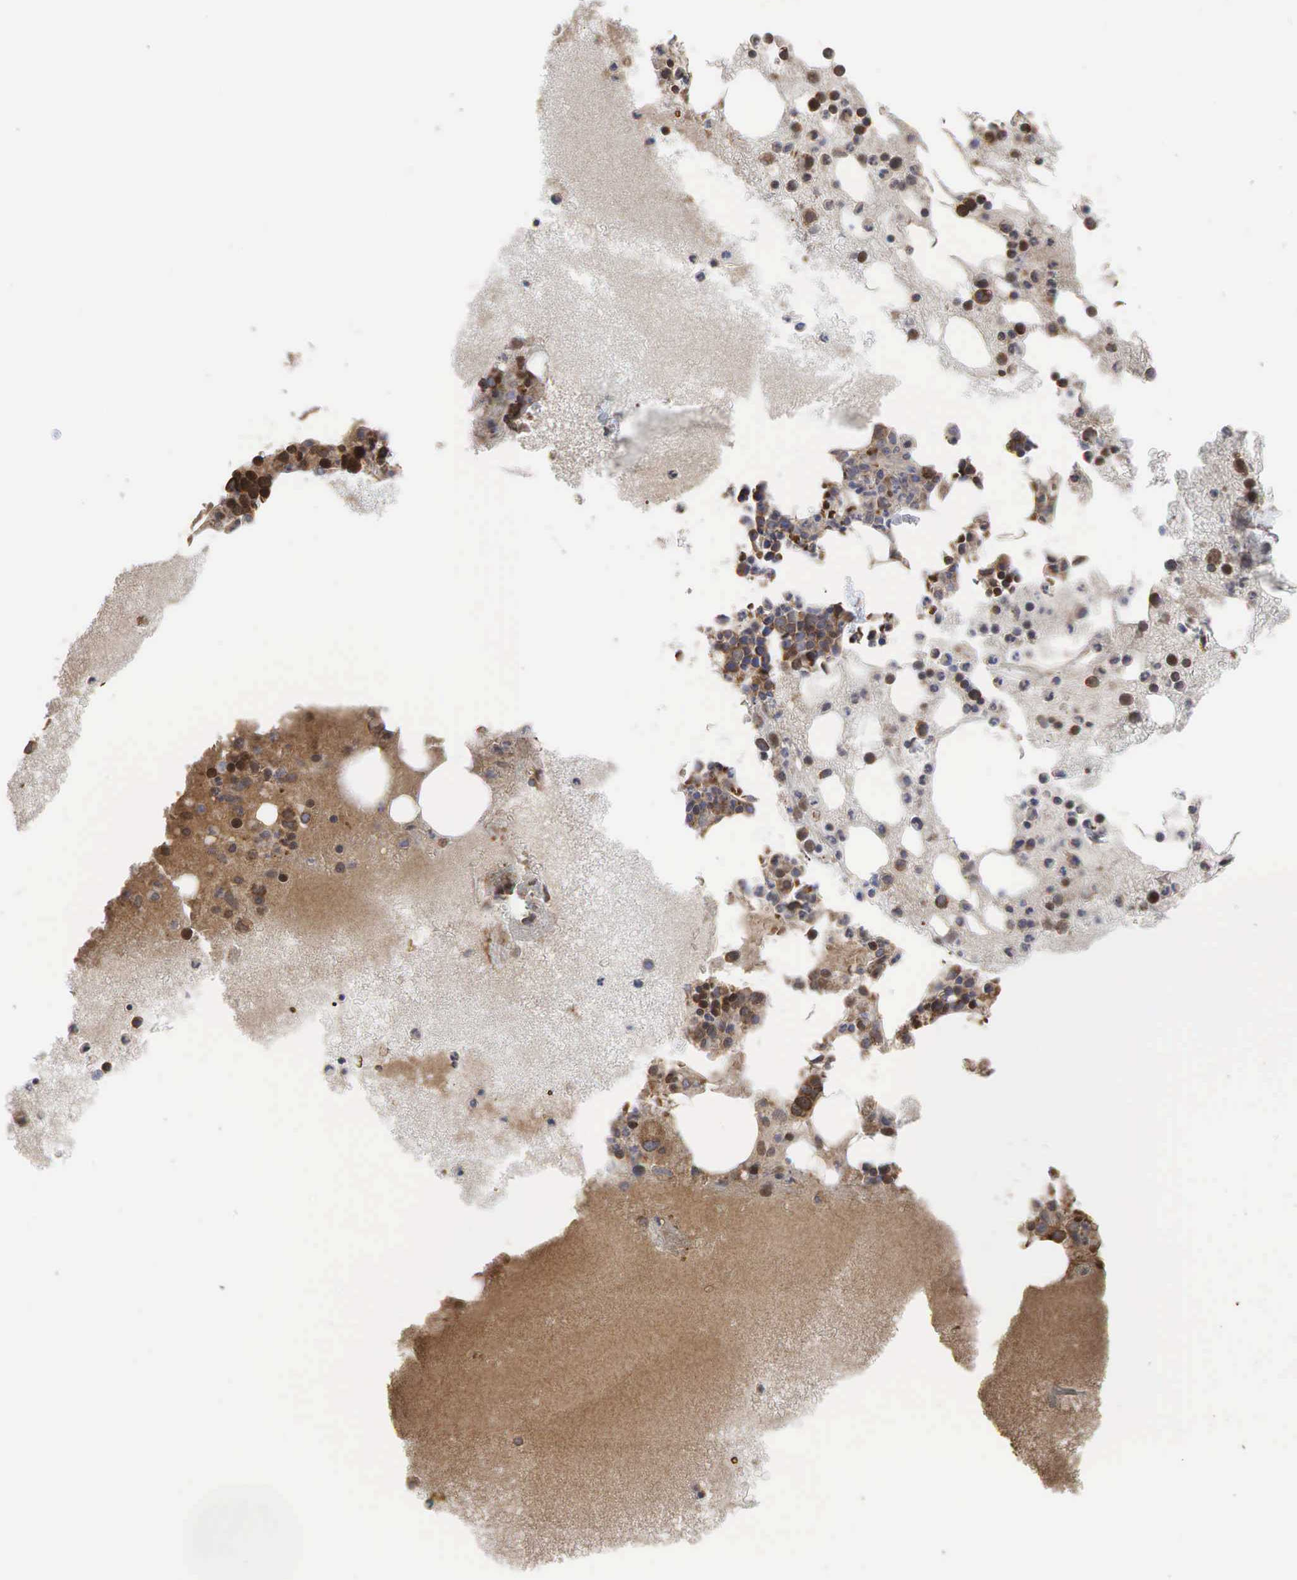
{"staining": {"intensity": "moderate", "quantity": "25%-75%", "location": "cytoplasmic/membranous"}, "tissue": "bone marrow", "cell_type": "Hematopoietic cells", "image_type": "normal", "snomed": [{"axis": "morphology", "description": "Normal tissue, NOS"}, {"axis": "topography", "description": "Bone marrow"}], "caption": "Moderate cytoplasmic/membranous expression is appreciated in approximately 25%-75% of hematopoietic cells in normal bone marrow.", "gene": "PABPC5", "patient": {"sex": "female", "age": 74}}